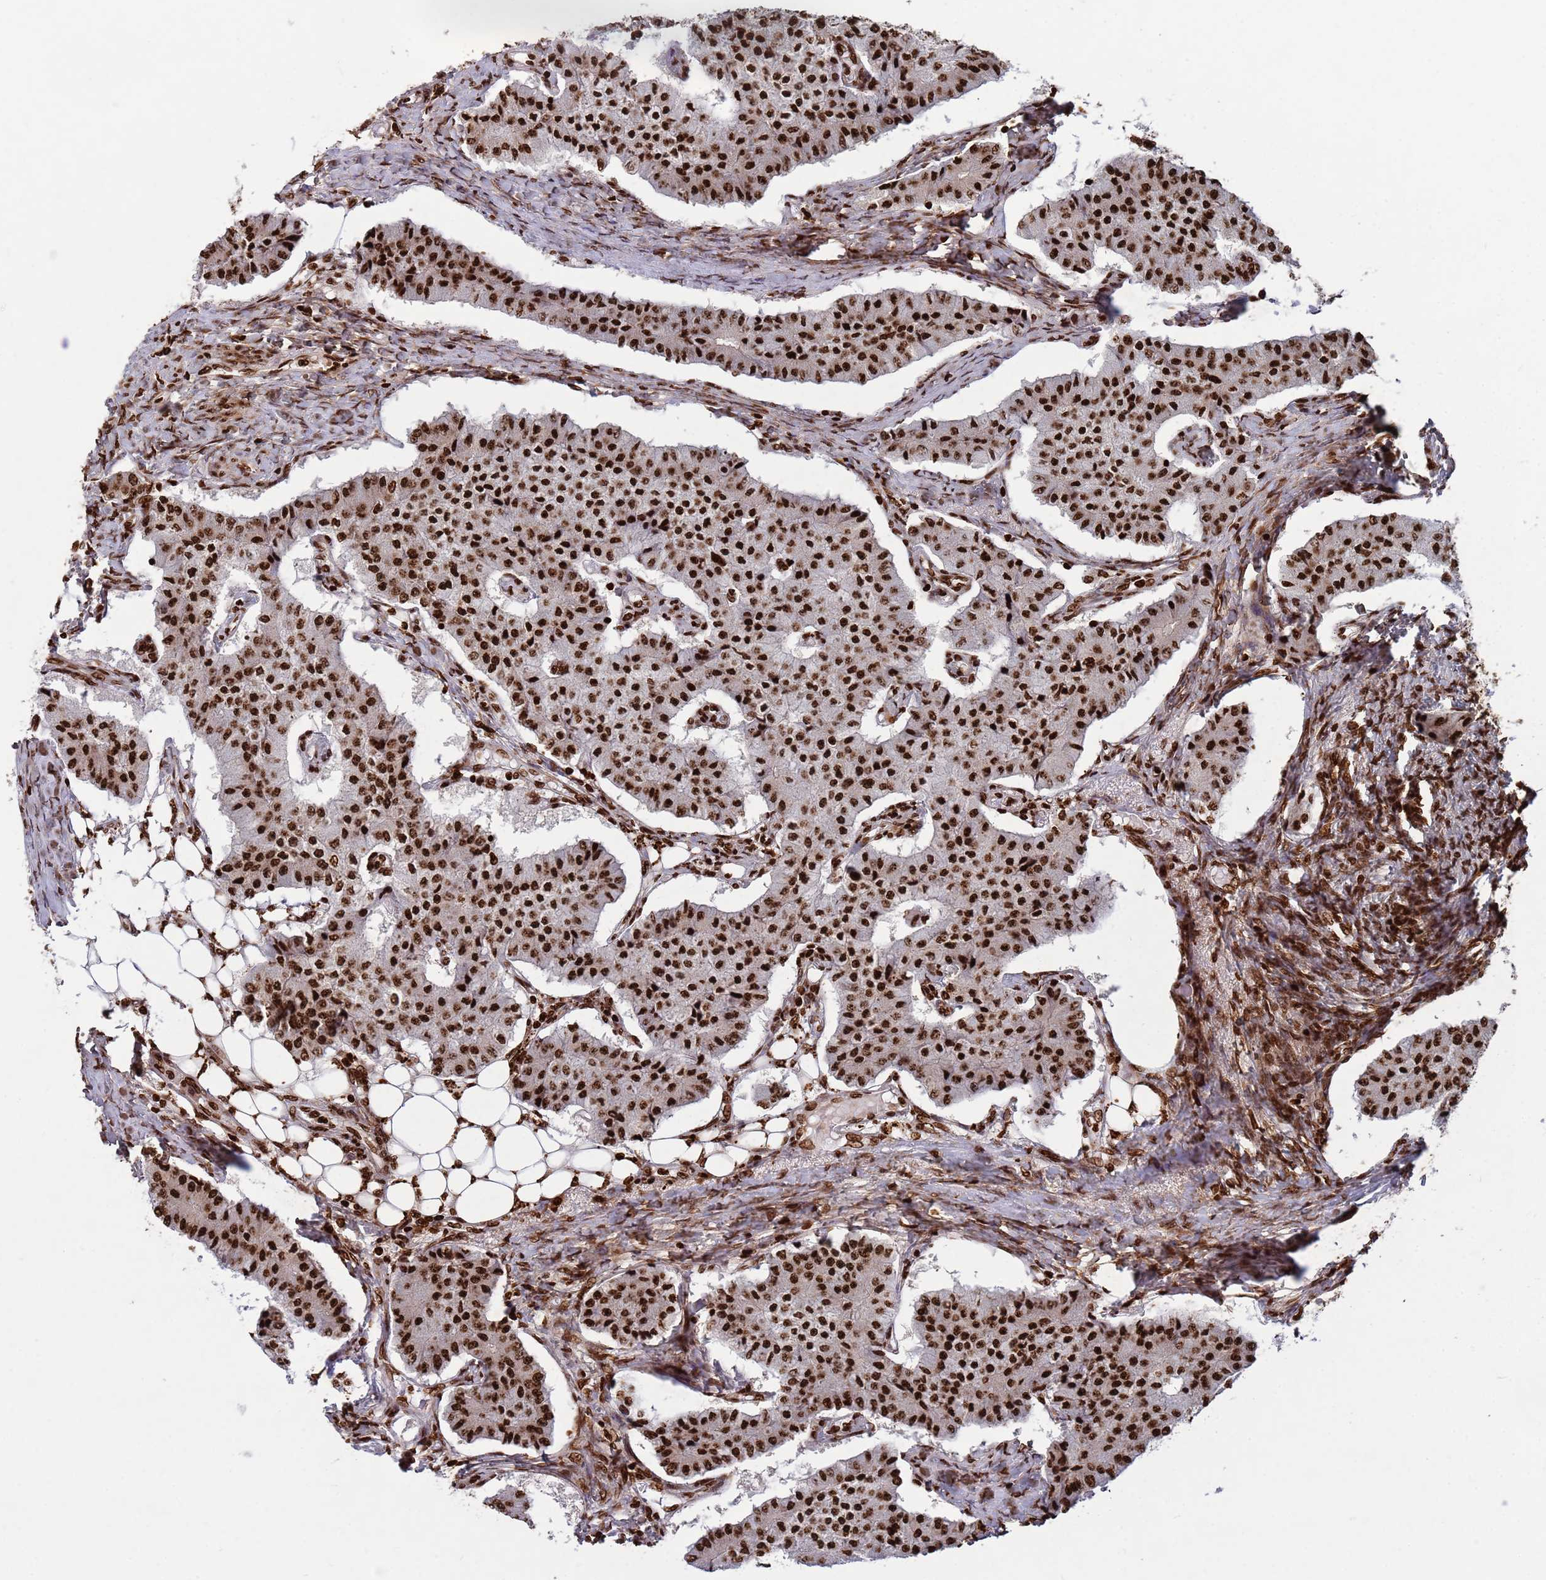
{"staining": {"intensity": "strong", "quantity": ">75%", "location": "nuclear"}, "tissue": "carcinoid", "cell_type": "Tumor cells", "image_type": "cancer", "snomed": [{"axis": "morphology", "description": "Carcinoid, malignant, NOS"}, {"axis": "topography", "description": "Colon"}], "caption": "Immunohistochemical staining of human carcinoid (malignant) displays high levels of strong nuclear staining in about >75% of tumor cells.", "gene": "H3-3B", "patient": {"sex": "female", "age": 52}}